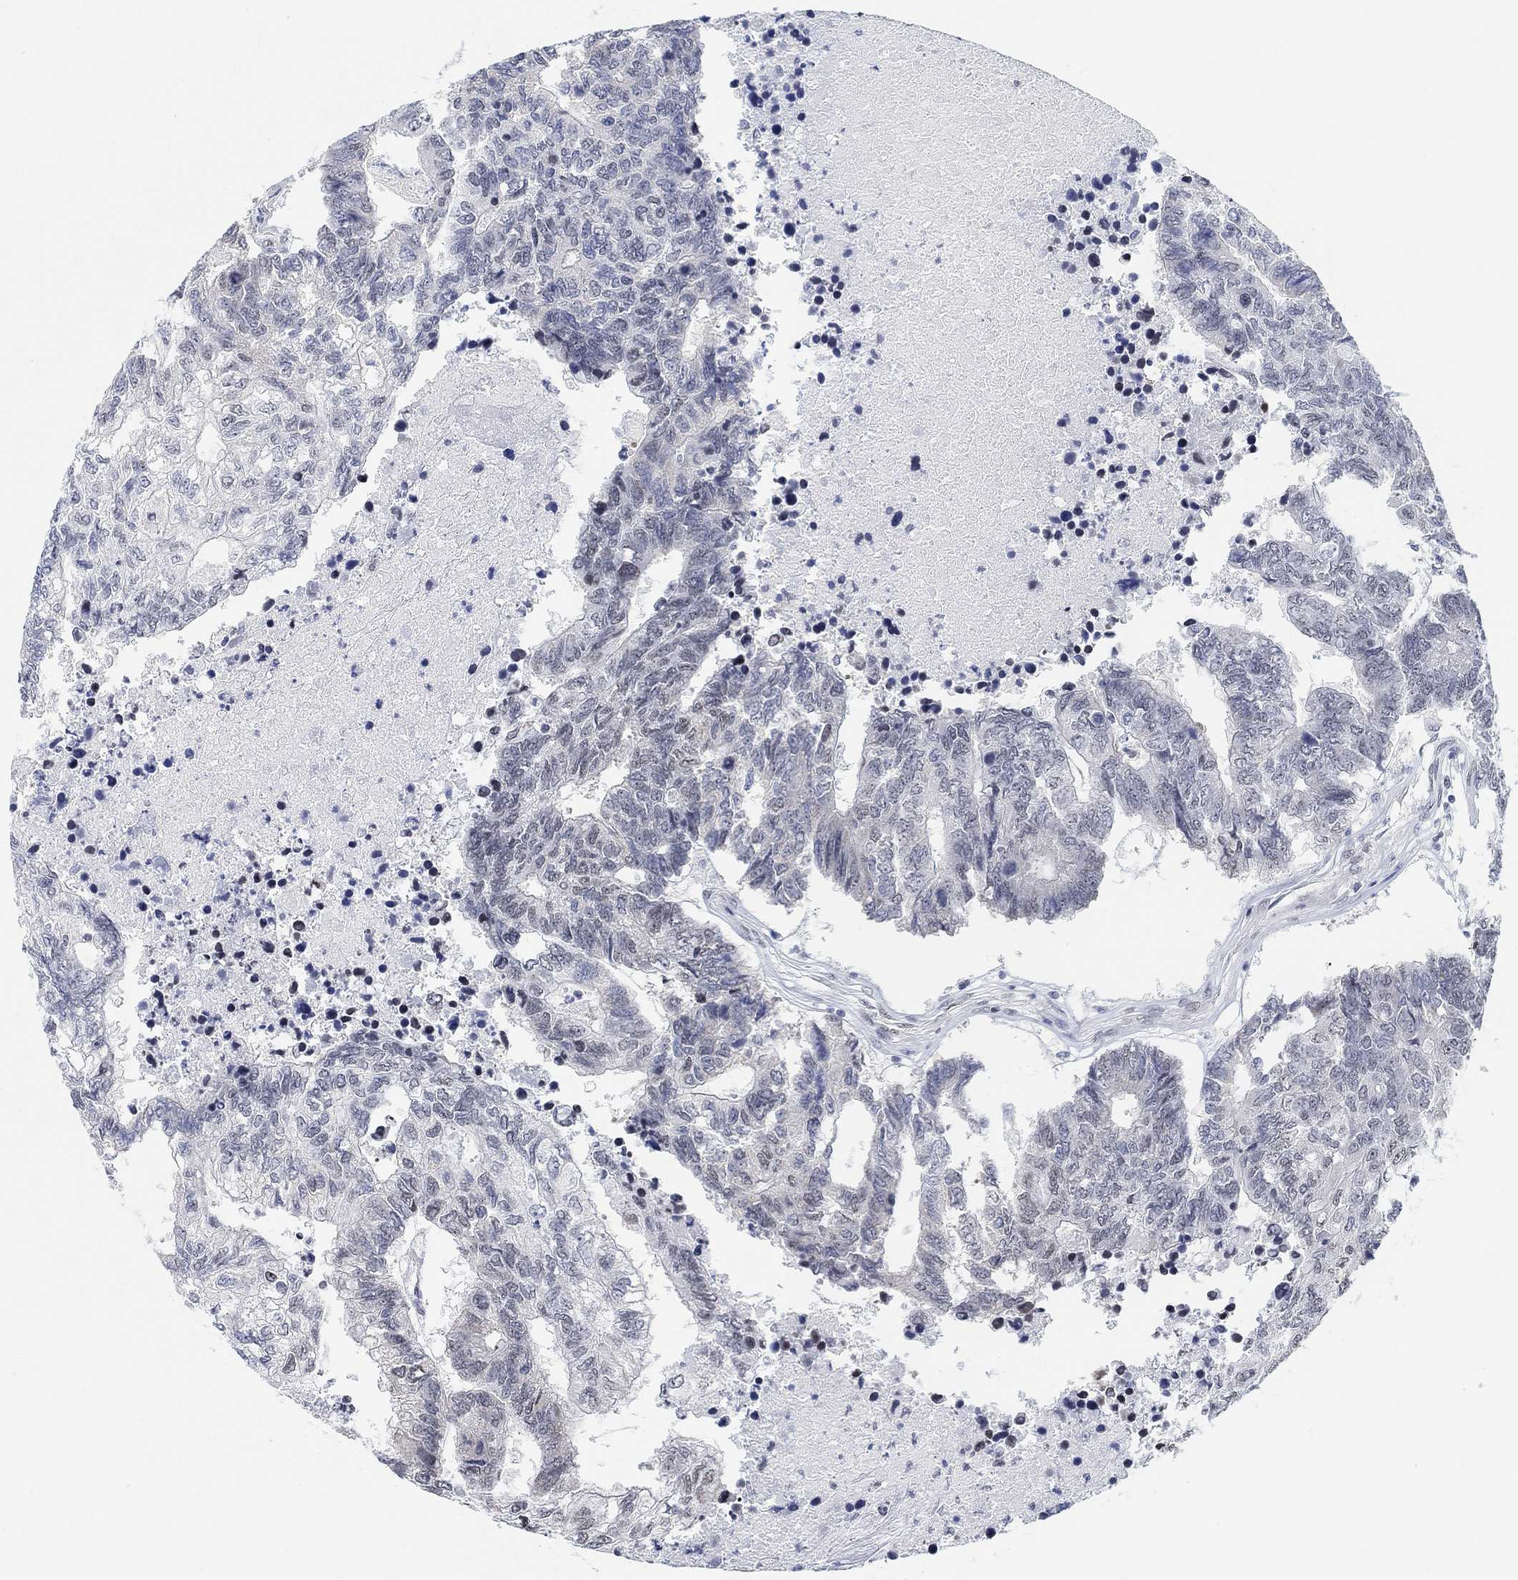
{"staining": {"intensity": "negative", "quantity": "none", "location": "none"}, "tissue": "colorectal cancer", "cell_type": "Tumor cells", "image_type": "cancer", "snomed": [{"axis": "morphology", "description": "Adenocarcinoma, NOS"}, {"axis": "topography", "description": "Colon"}], "caption": "A photomicrograph of human adenocarcinoma (colorectal) is negative for staining in tumor cells.", "gene": "PURG", "patient": {"sex": "female", "age": 48}}